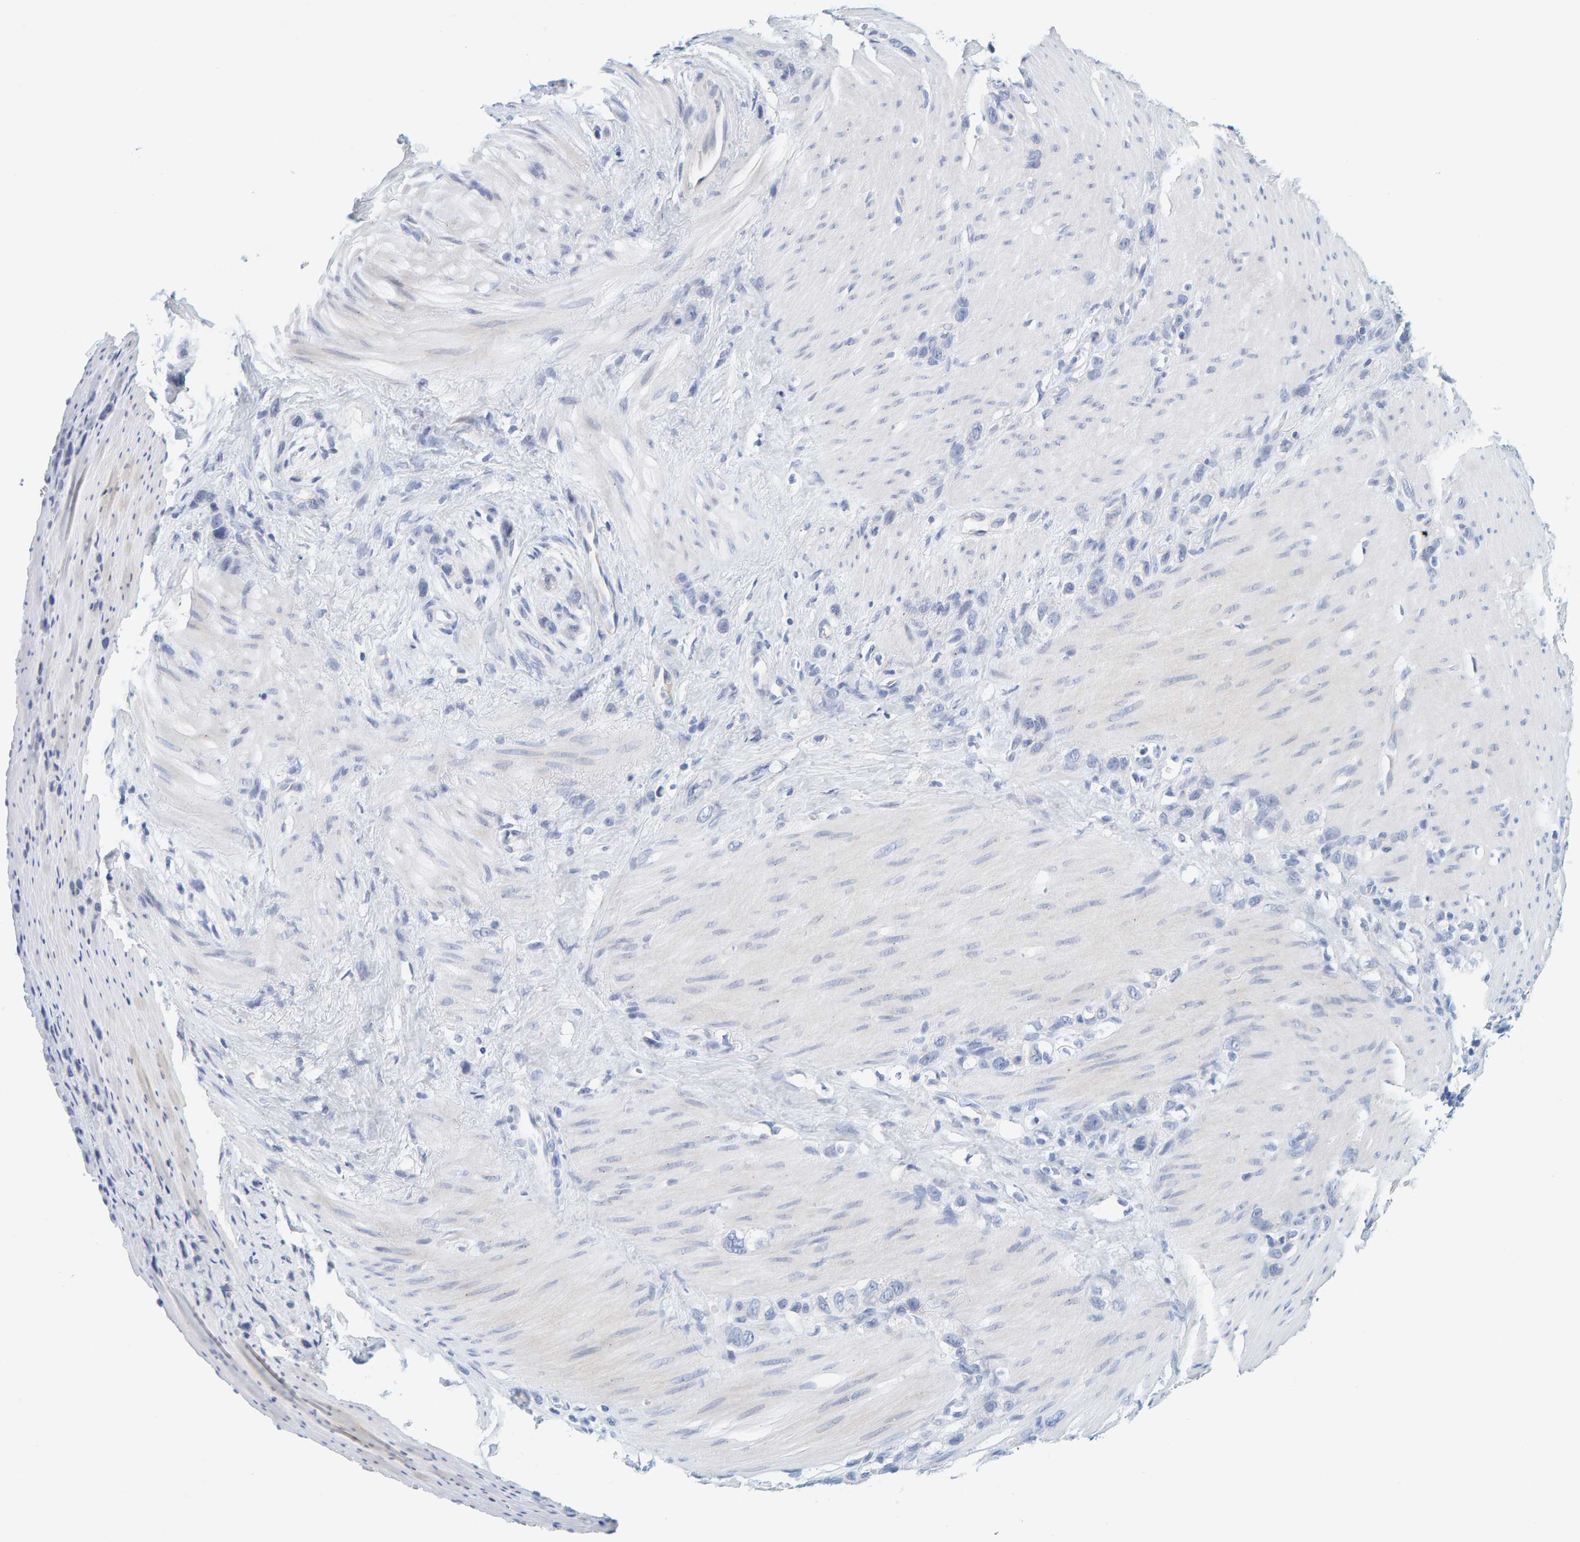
{"staining": {"intensity": "negative", "quantity": "none", "location": "none"}, "tissue": "stomach cancer", "cell_type": "Tumor cells", "image_type": "cancer", "snomed": [{"axis": "morphology", "description": "Normal tissue, NOS"}, {"axis": "morphology", "description": "Adenocarcinoma, NOS"}, {"axis": "morphology", "description": "Adenocarcinoma, High grade"}, {"axis": "topography", "description": "Stomach, upper"}, {"axis": "topography", "description": "Stomach"}], "caption": "The immunohistochemistry (IHC) photomicrograph has no significant positivity in tumor cells of stomach cancer (adenocarcinoma) tissue.", "gene": "MOG", "patient": {"sex": "female", "age": 65}}